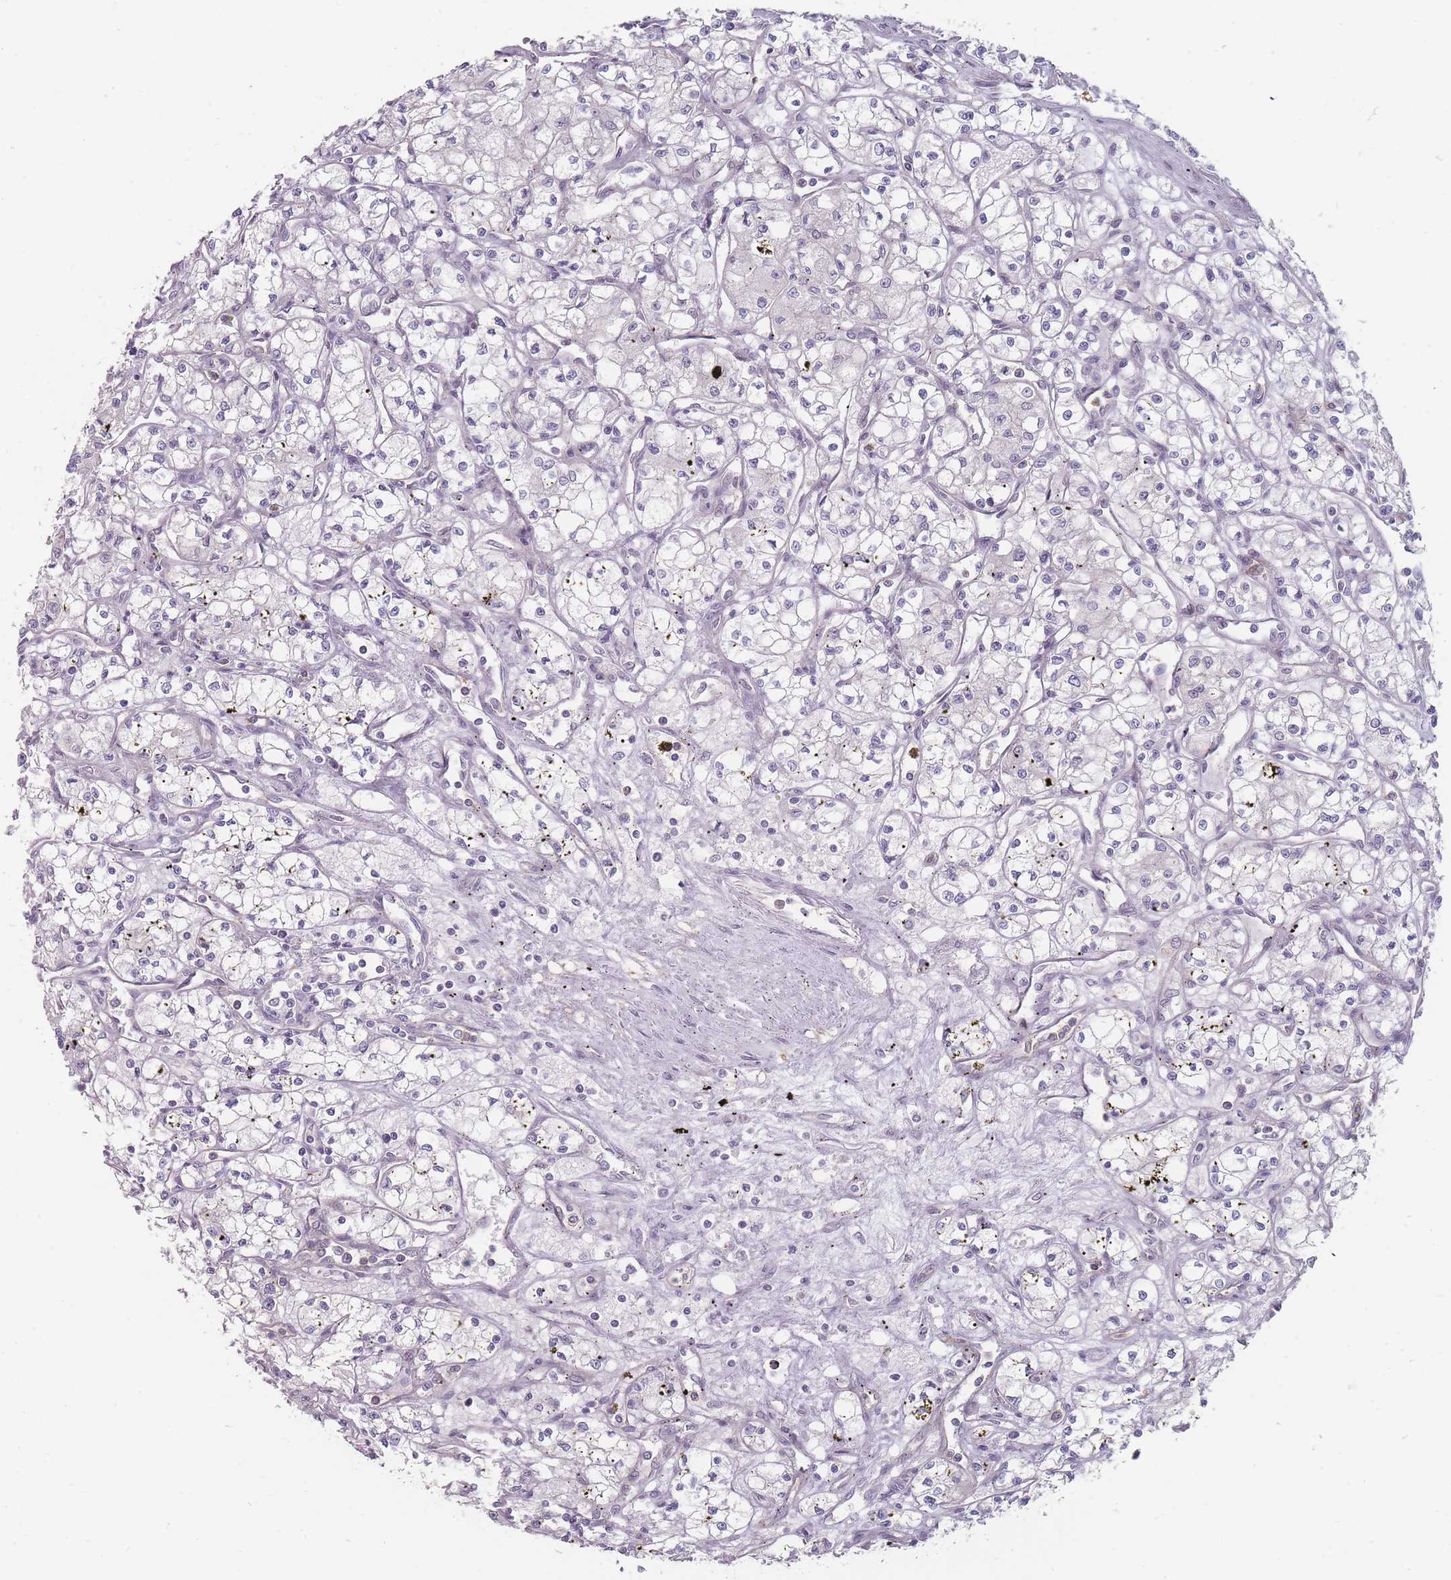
{"staining": {"intensity": "negative", "quantity": "none", "location": "none"}, "tissue": "renal cancer", "cell_type": "Tumor cells", "image_type": "cancer", "snomed": [{"axis": "morphology", "description": "Adenocarcinoma, NOS"}, {"axis": "topography", "description": "Kidney"}], "caption": "Immunohistochemistry (IHC) image of neoplastic tissue: human renal adenocarcinoma stained with DAB exhibits no significant protein expression in tumor cells.", "gene": "PCDH12", "patient": {"sex": "male", "age": 59}}